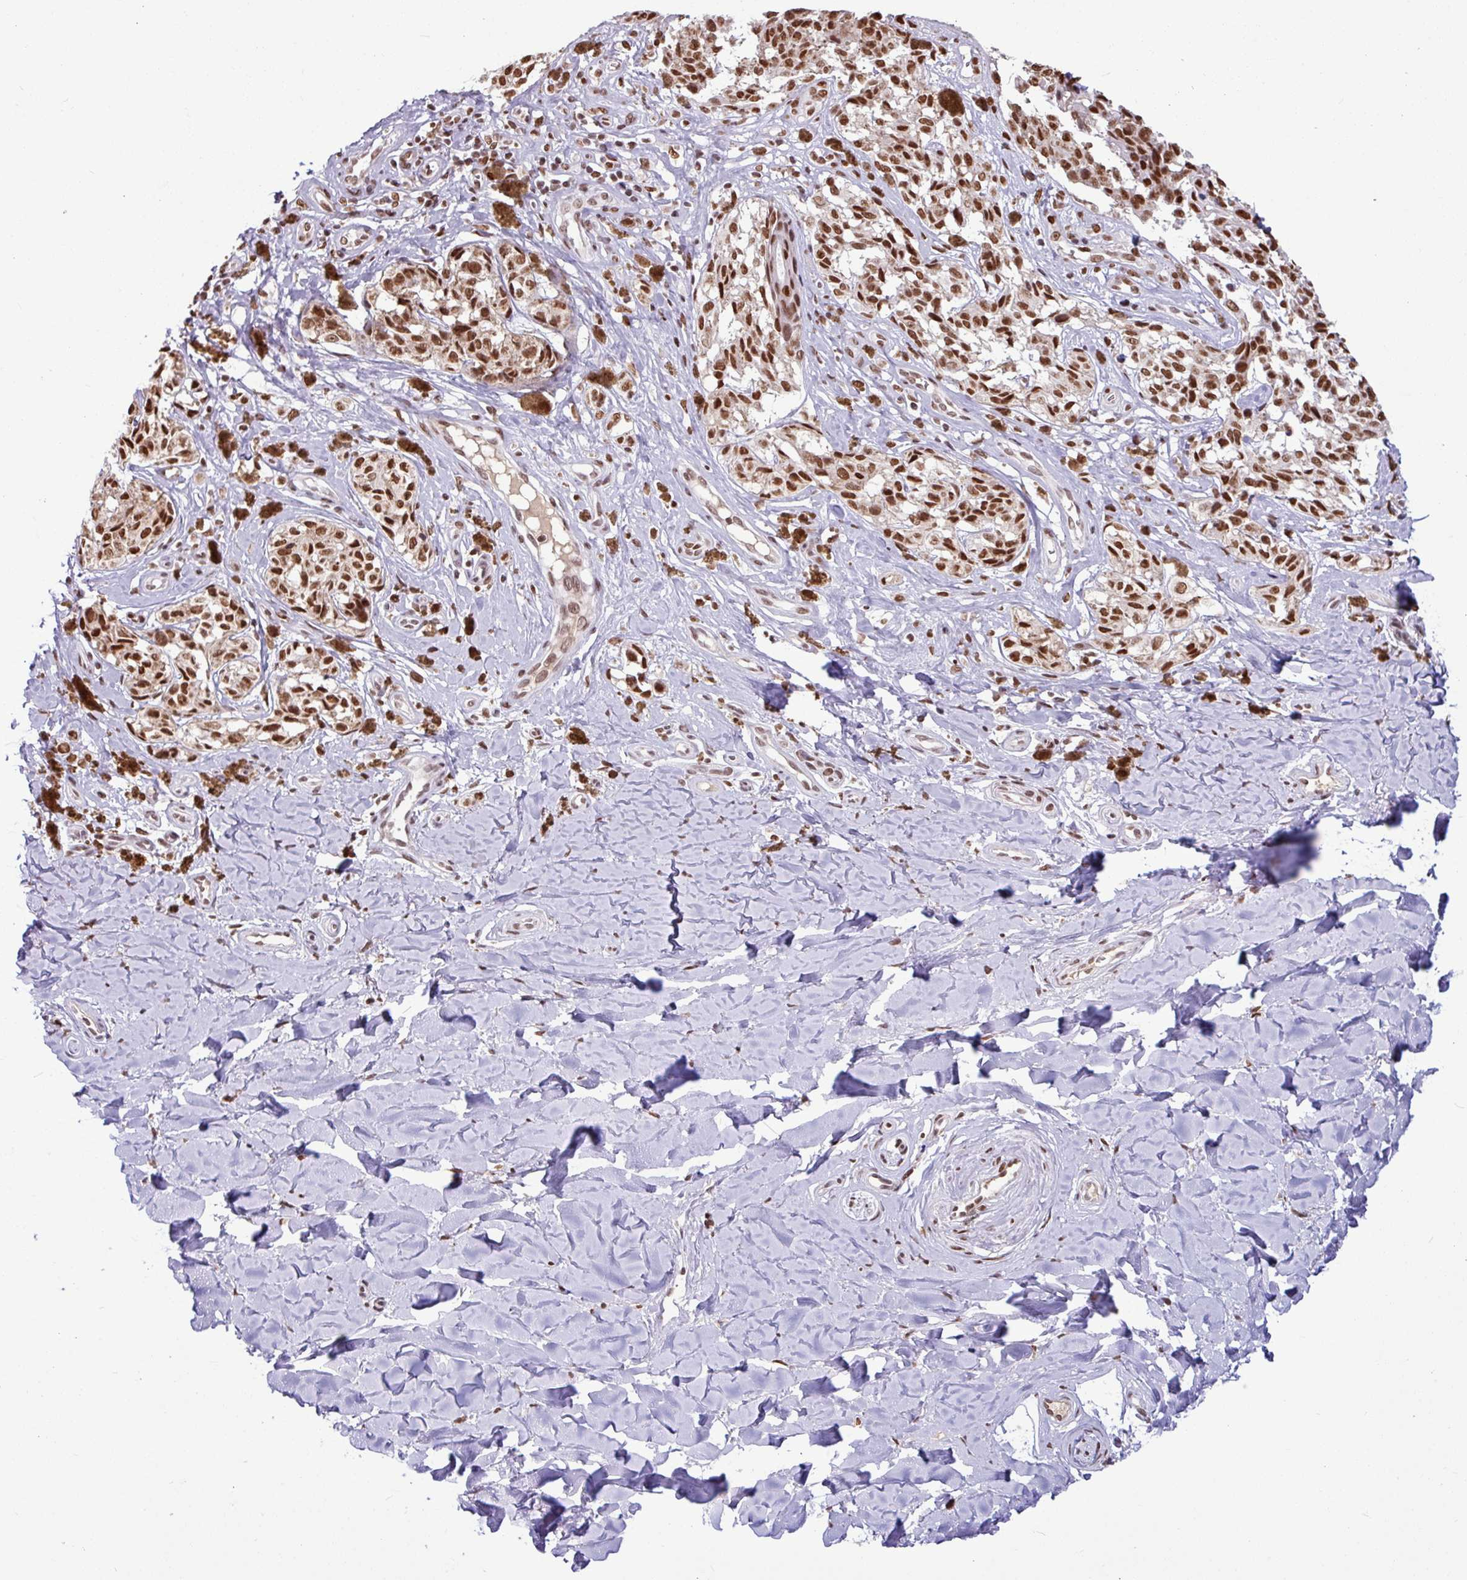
{"staining": {"intensity": "strong", "quantity": ">75%", "location": "nuclear"}, "tissue": "melanoma", "cell_type": "Tumor cells", "image_type": "cancer", "snomed": [{"axis": "morphology", "description": "Malignant melanoma, NOS"}, {"axis": "topography", "description": "Skin"}], "caption": "An immunohistochemistry micrograph of neoplastic tissue is shown. Protein staining in brown labels strong nuclear positivity in melanoma within tumor cells. The staining is performed using DAB (3,3'-diaminobenzidine) brown chromogen to label protein expression. The nuclei are counter-stained blue using hematoxylin.", "gene": "TDG", "patient": {"sex": "female", "age": 65}}